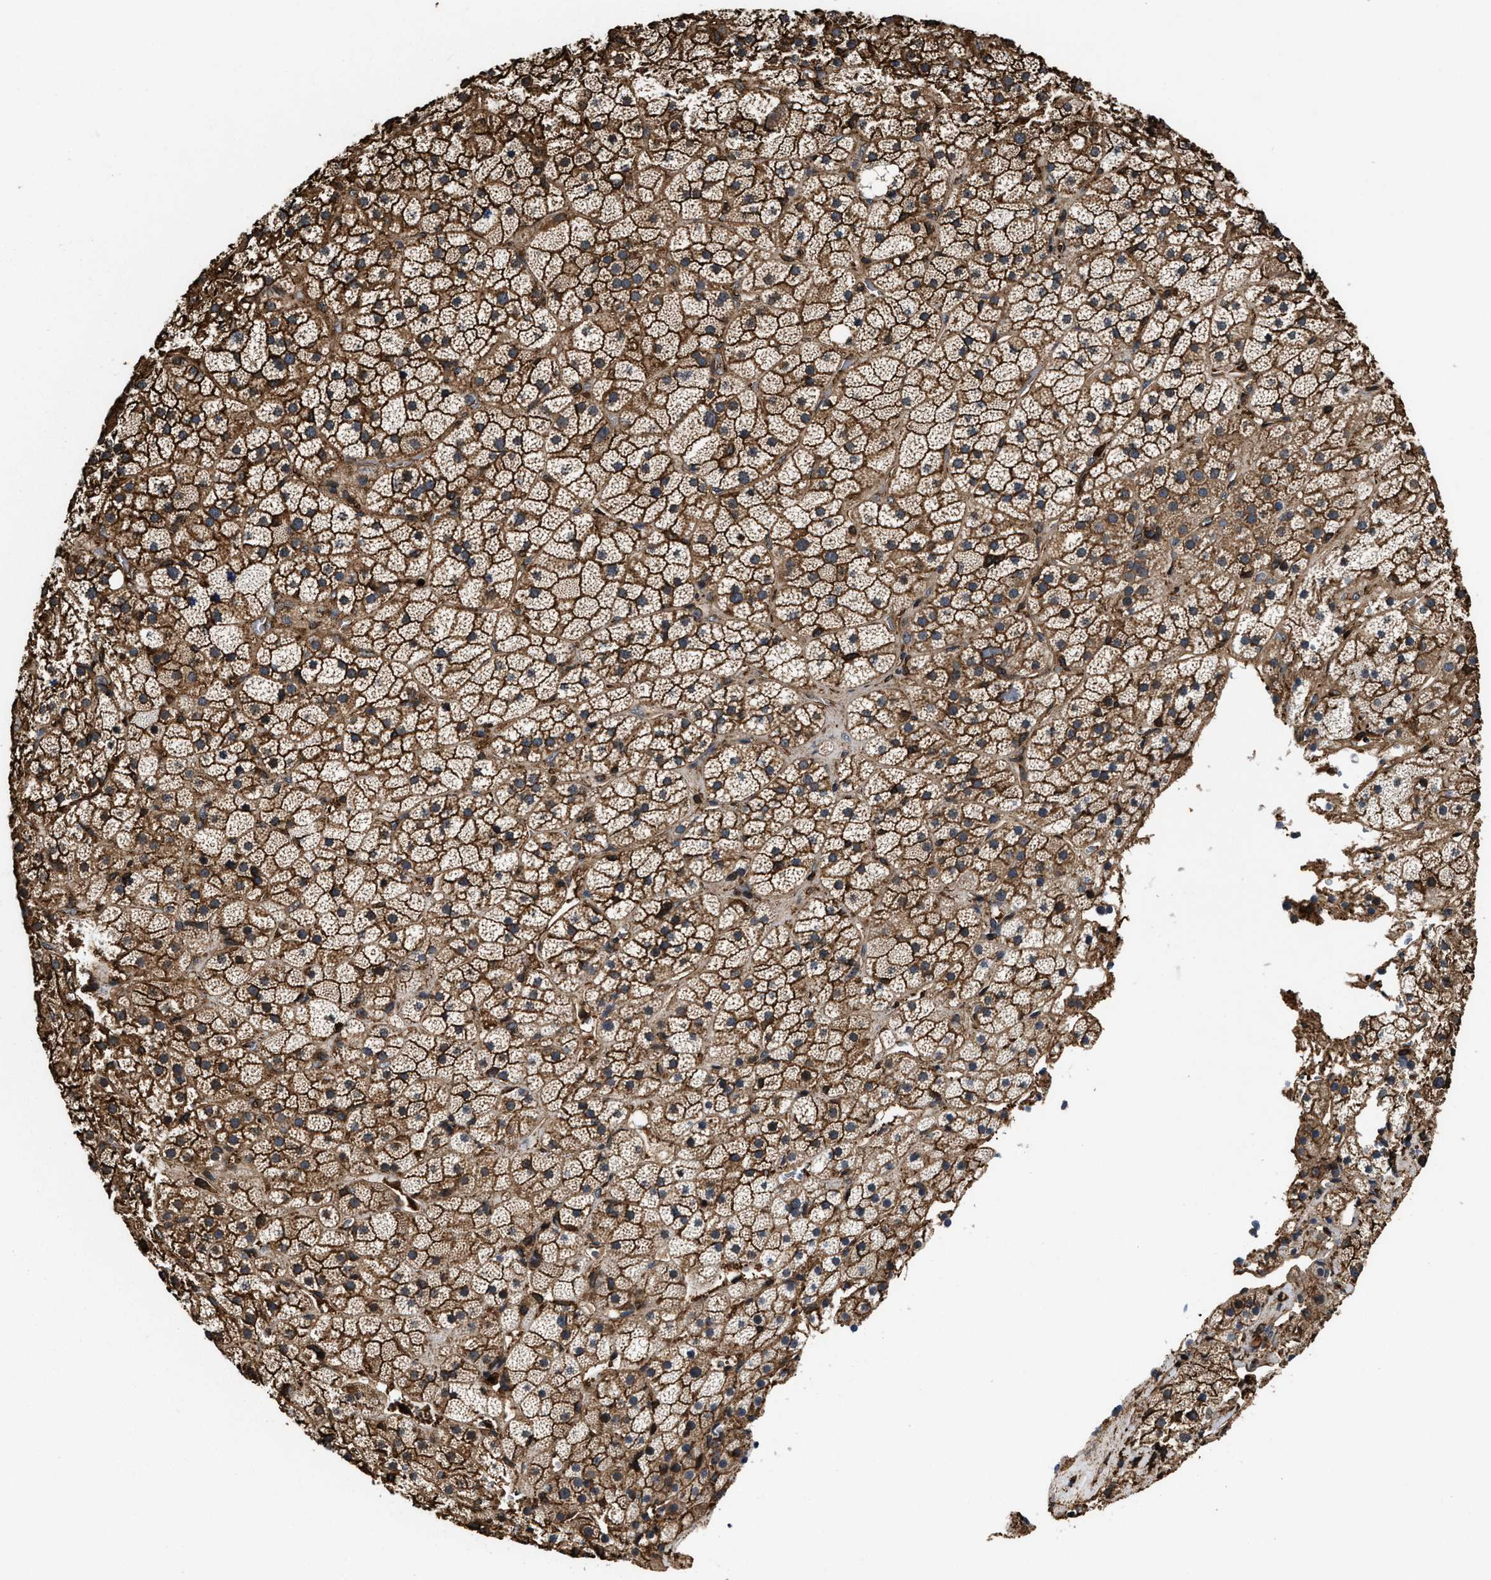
{"staining": {"intensity": "moderate", "quantity": ">75%", "location": "cytoplasmic/membranous"}, "tissue": "adrenal gland", "cell_type": "Glandular cells", "image_type": "normal", "snomed": [{"axis": "morphology", "description": "Normal tissue, NOS"}, {"axis": "topography", "description": "Adrenal gland"}], "caption": "Adrenal gland stained for a protein (brown) reveals moderate cytoplasmic/membranous positive staining in about >75% of glandular cells.", "gene": "KBTBD2", "patient": {"sex": "male", "age": 57}}